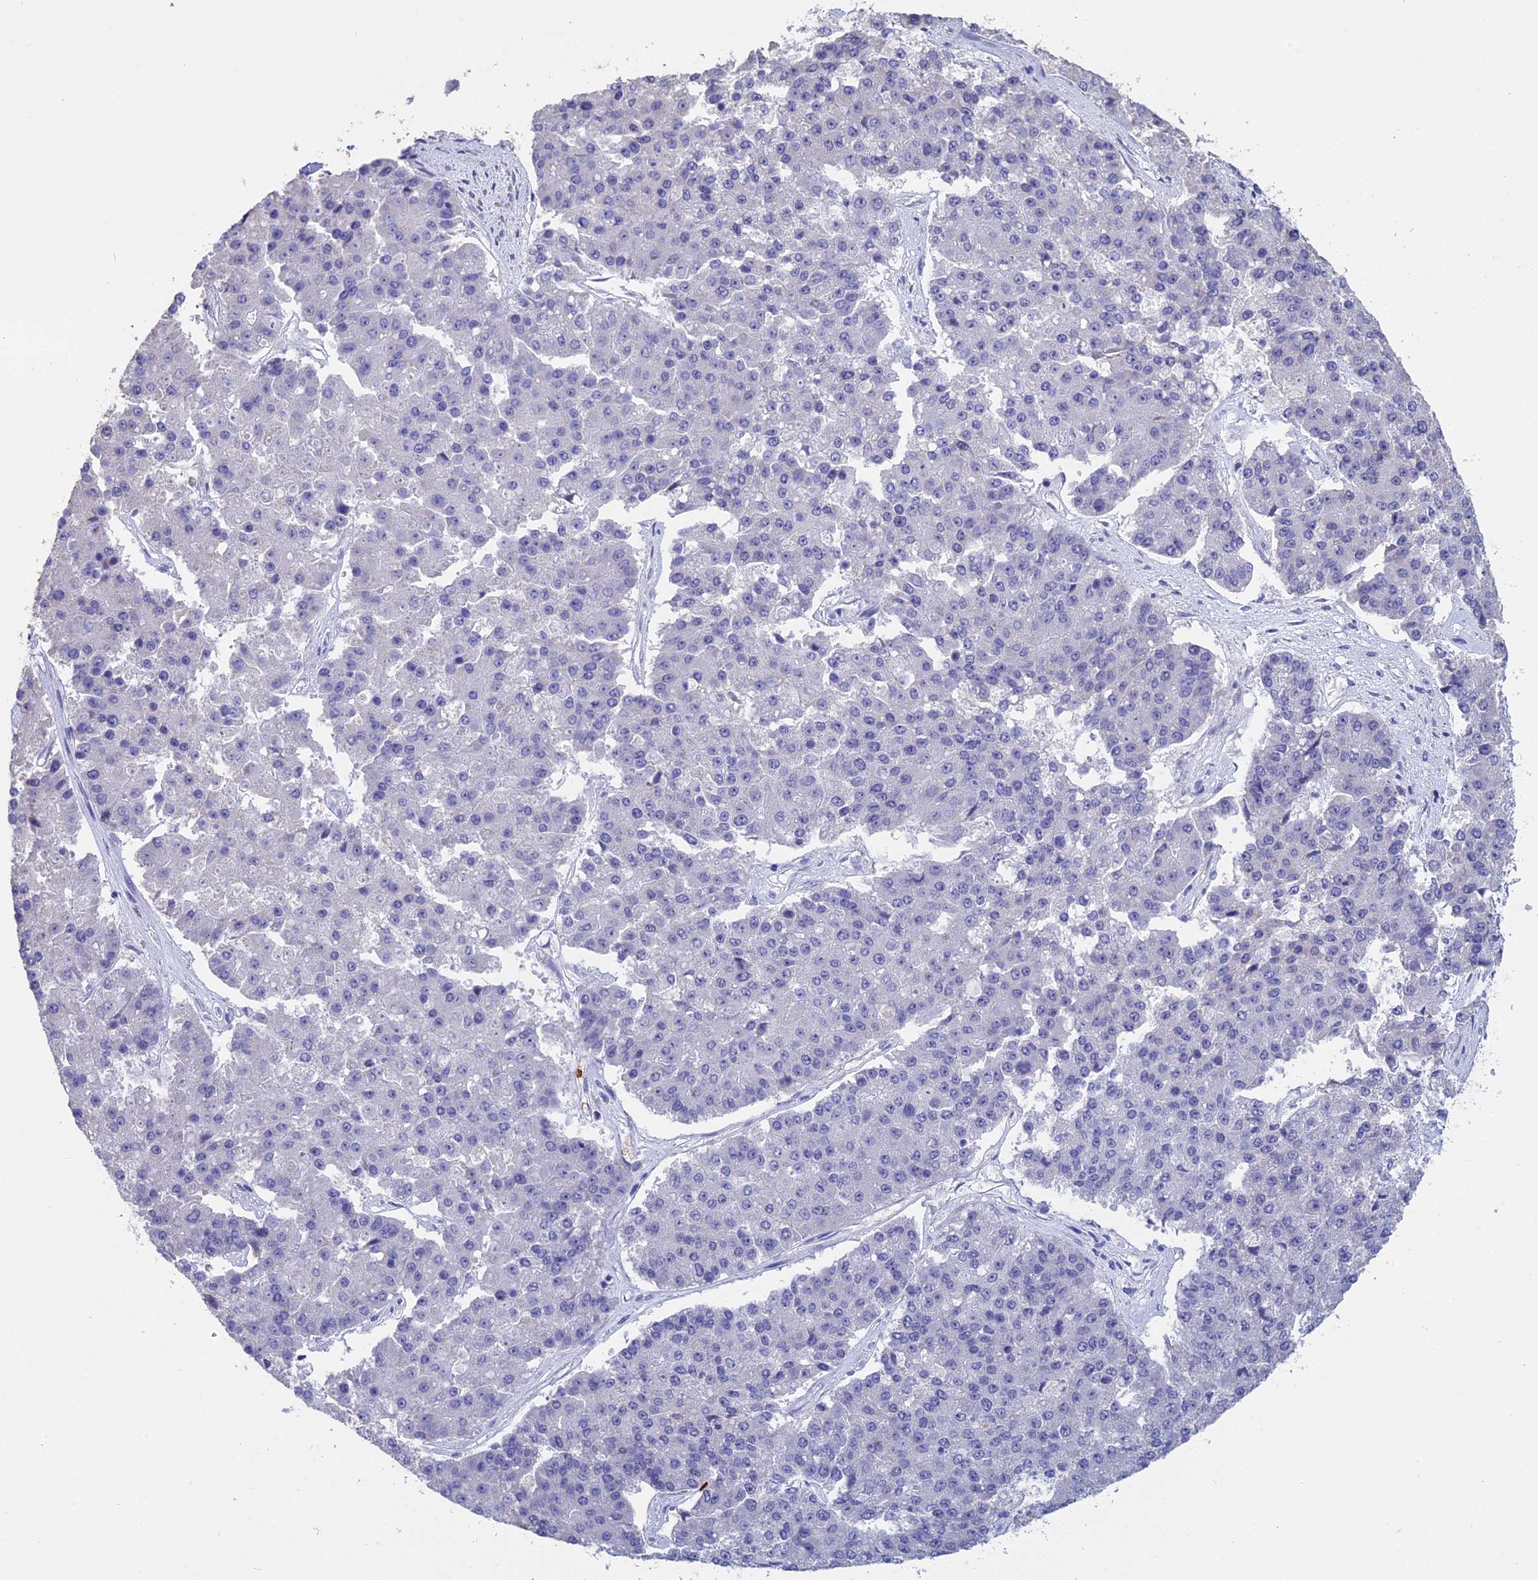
{"staining": {"intensity": "negative", "quantity": "none", "location": "none"}, "tissue": "pancreatic cancer", "cell_type": "Tumor cells", "image_type": "cancer", "snomed": [{"axis": "morphology", "description": "Adenocarcinoma, NOS"}, {"axis": "topography", "description": "Pancreas"}], "caption": "Tumor cells are negative for brown protein staining in pancreatic cancer.", "gene": "KNOP1", "patient": {"sex": "male", "age": 50}}